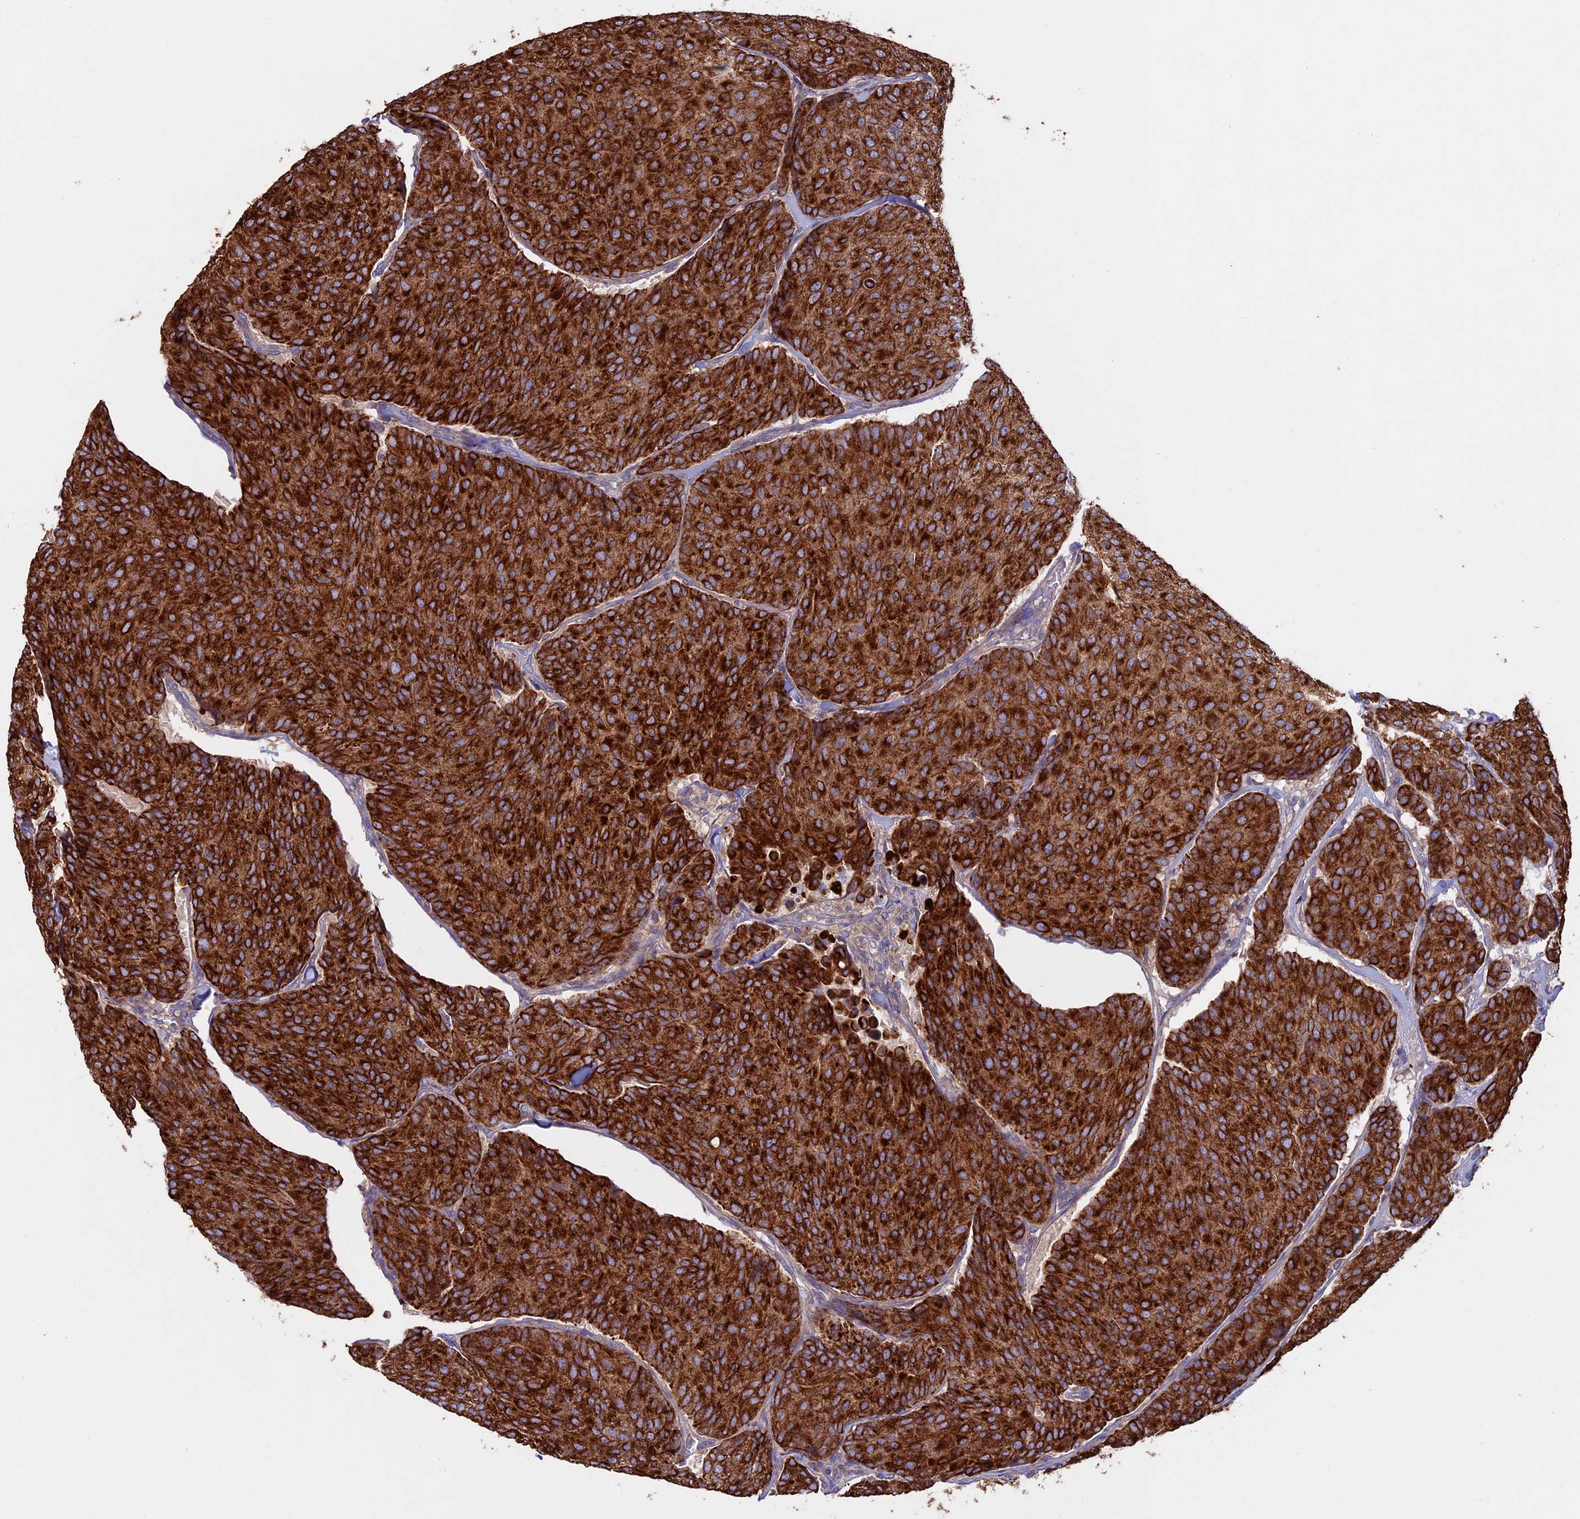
{"staining": {"intensity": "strong", "quantity": ">75%", "location": "cytoplasmic/membranous"}, "tissue": "breast cancer", "cell_type": "Tumor cells", "image_type": "cancer", "snomed": [{"axis": "morphology", "description": "Duct carcinoma"}, {"axis": "topography", "description": "Breast"}], "caption": "A histopathology image of breast cancer stained for a protein exhibits strong cytoplasmic/membranous brown staining in tumor cells. Using DAB (brown) and hematoxylin (blue) stains, captured at high magnification using brightfield microscopy.", "gene": "PTPN9", "patient": {"sex": "female", "age": 75}}